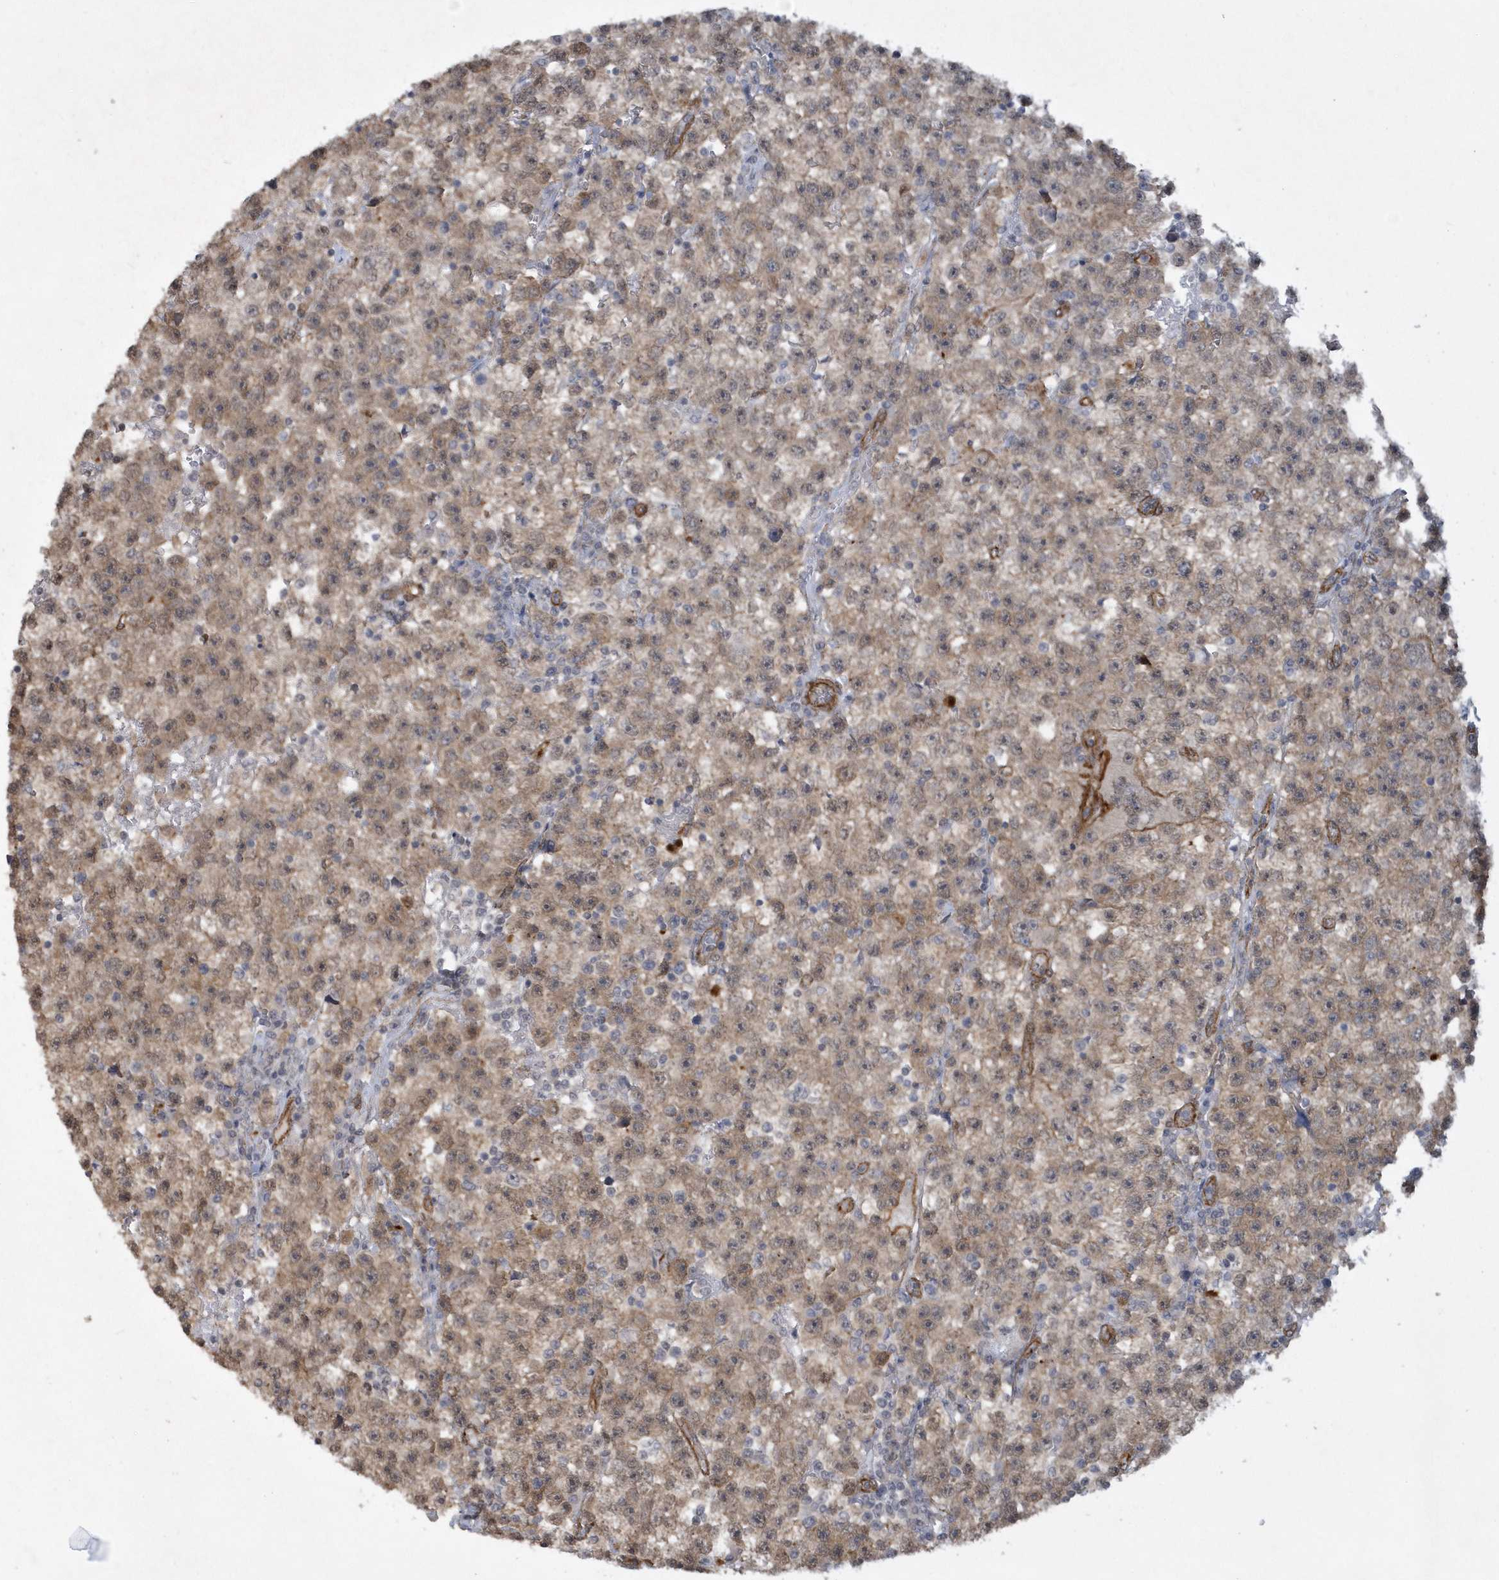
{"staining": {"intensity": "weak", "quantity": ">75%", "location": "cytoplasmic/membranous"}, "tissue": "testis cancer", "cell_type": "Tumor cells", "image_type": "cancer", "snomed": [{"axis": "morphology", "description": "Seminoma, NOS"}, {"axis": "topography", "description": "Testis"}], "caption": "Seminoma (testis) stained with a protein marker displays weak staining in tumor cells.", "gene": "RAI14", "patient": {"sex": "male", "age": 22}}